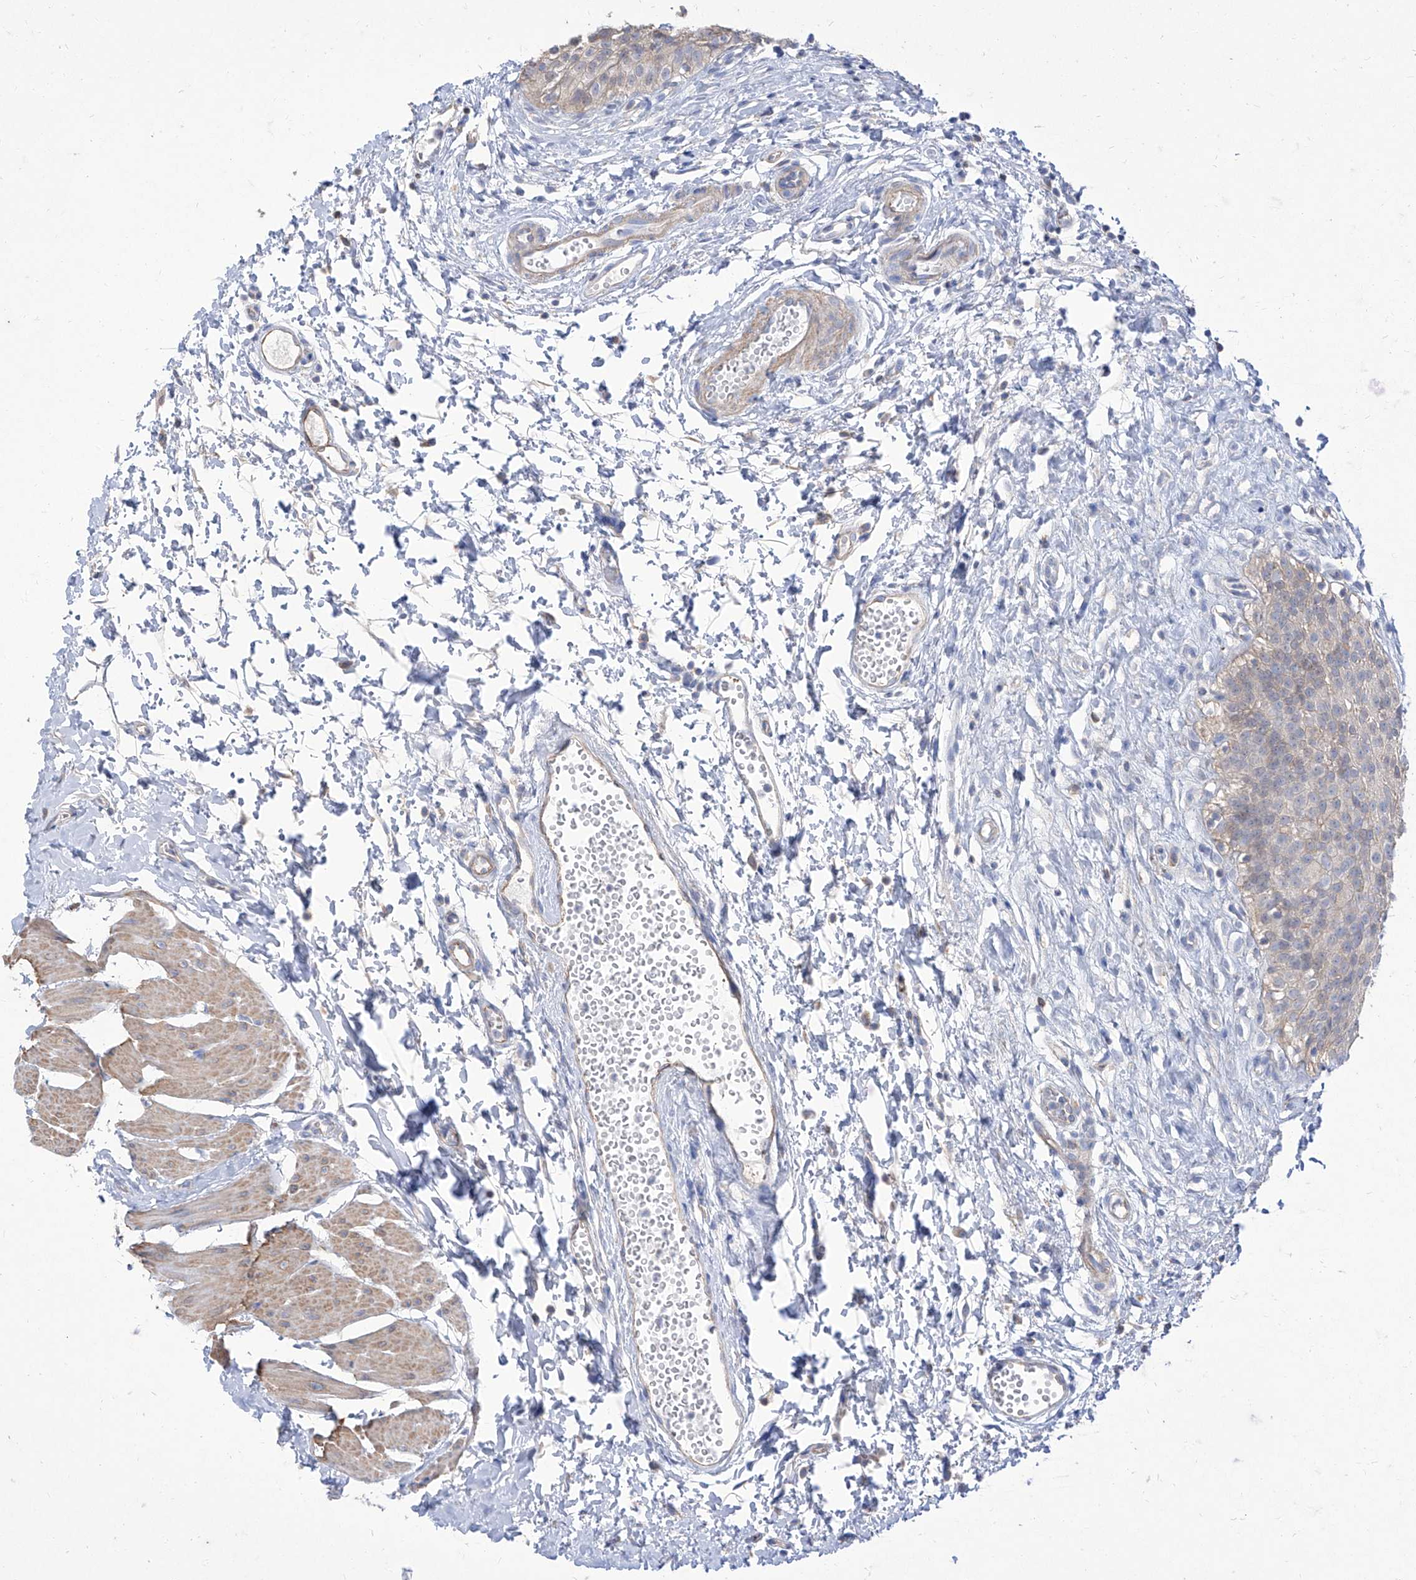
{"staining": {"intensity": "weak", "quantity": "25%-75%", "location": "cytoplasmic/membranous"}, "tissue": "urinary bladder", "cell_type": "Urothelial cells", "image_type": "normal", "snomed": [{"axis": "morphology", "description": "Normal tissue, NOS"}, {"axis": "topography", "description": "Urinary bladder"}], "caption": "Brown immunohistochemical staining in normal human urinary bladder reveals weak cytoplasmic/membranous positivity in approximately 25%-75% of urothelial cells. The protein is stained brown, and the nuclei are stained in blue (DAB (3,3'-diaminobenzidine) IHC with brightfield microscopy, high magnification).", "gene": "C1orf74", "patient": {"sex": "male", "age": 51}}